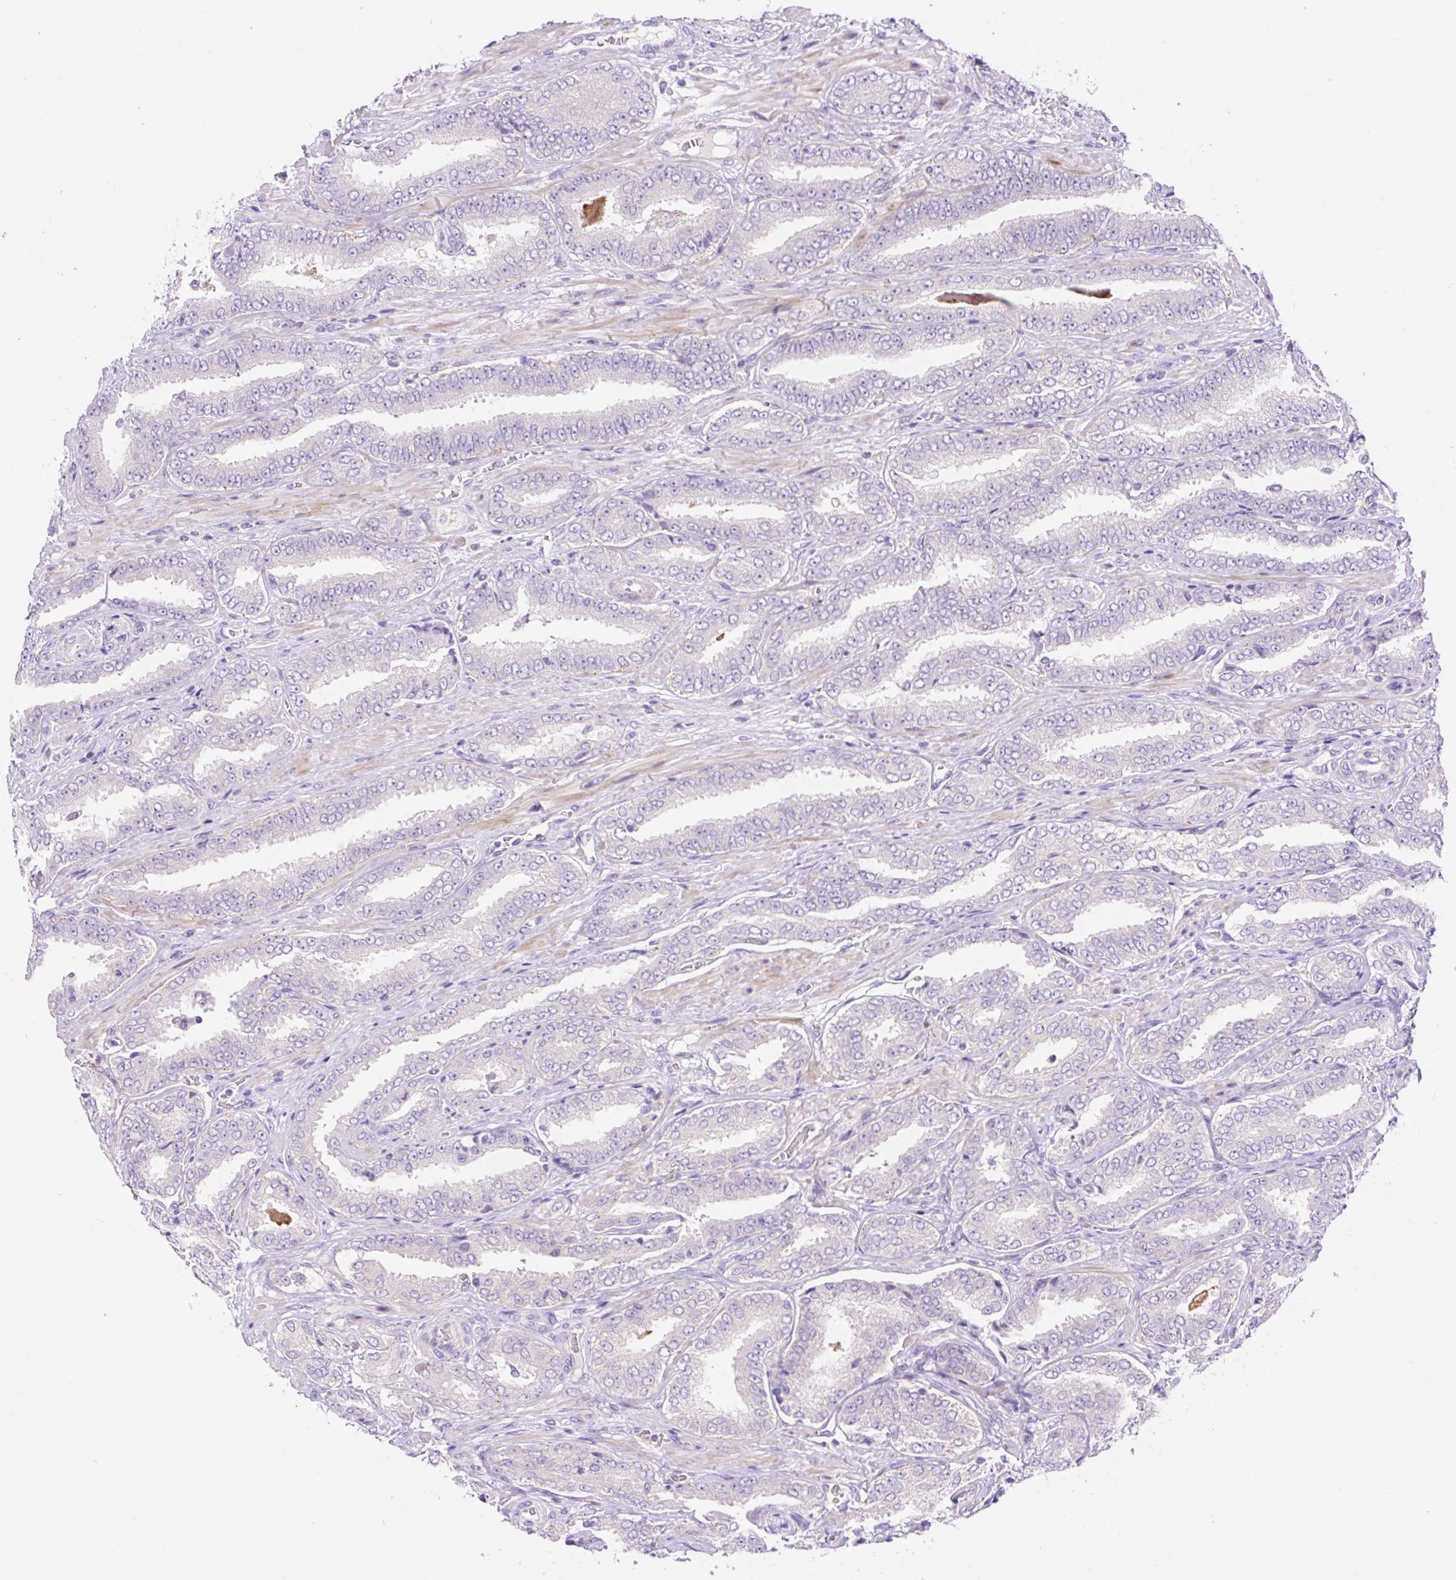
{"staining": {"intensity": "negative", "quantity": "none", "location": "none"}, "tissue": "prostate cancer", "cell_type": "Tumor cells", "image_type": "cancer", "snomed": [{"axis": "morphology", "description": "Adenocarcinoma, High grade"}, {"axis": "topography", "description": "Prostate"}], "caption": "High magnification brightfield microscopy of high-grade adenocarcinoma (prostate) stained with DAB (brown) and counterstained with hematoxylin (blue): tumor cells show no significant positivity. The staining was performed using DAB to visualize the protein expression in brown, while the nuclei were stained in blue with hematoxylin (Magnification: 20x).", "gene": "LHFPL5", "patient": {"sex": "male", "age": 72}}